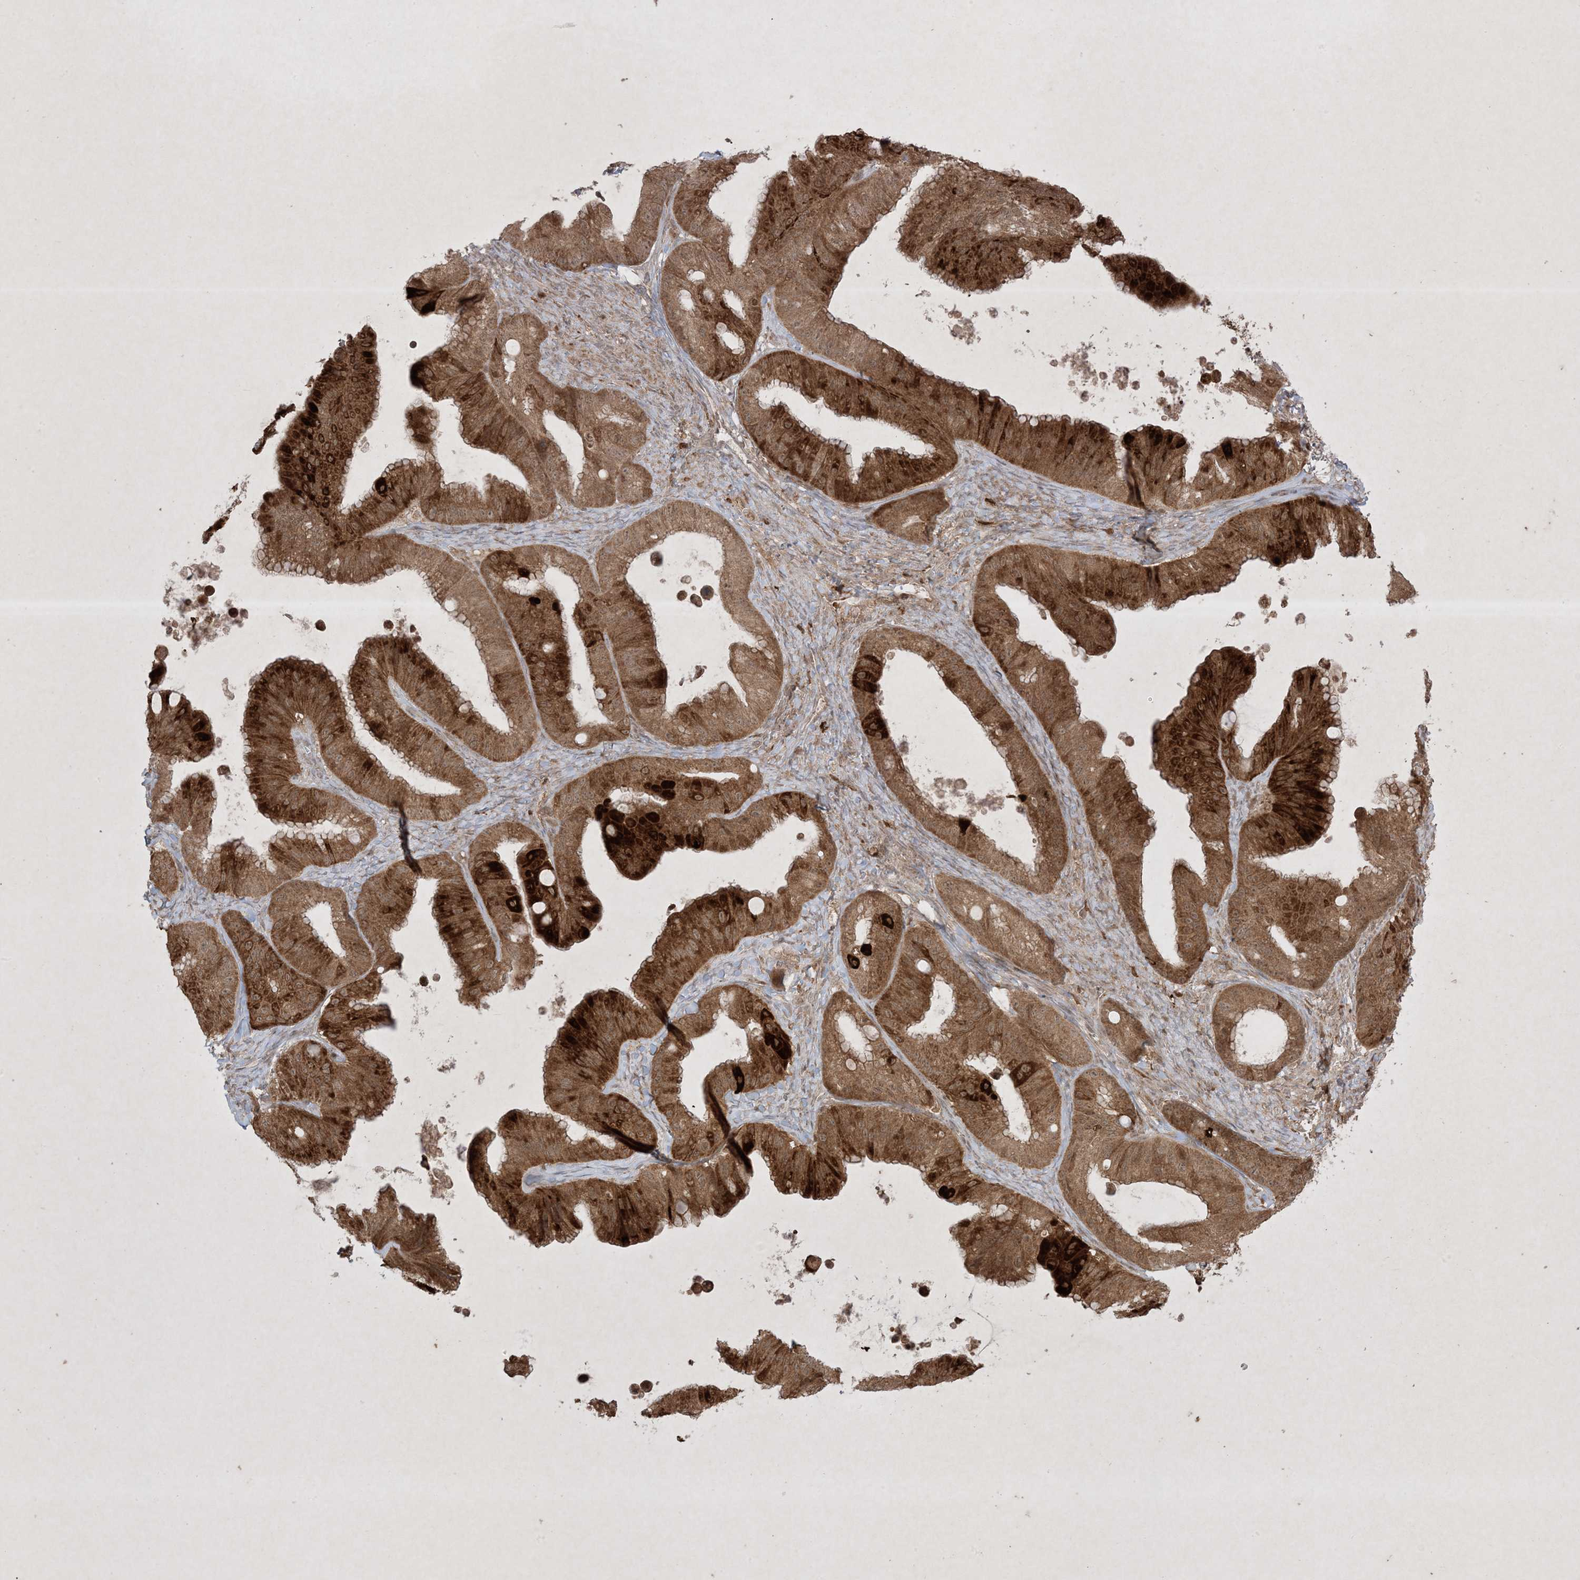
{"staining": {"intensity": "strong", "quantity": ">75%", "location": "cytoplasmic/membranous"}, "tissue": "ovarian cancer", "cell_type": "Tumor cells", "image_type": "cancer", "snomed": [{"axis": "morphology", "description": "Cystadenocarcinoma, mucinous, NOS"}, {"axis": "topography", "description": "Ovary"}], "caption": "Immunohistochemistry image of neoplastic tissue: human mucinous cystadenocarcinoma (ovarian) stained using immunohistochemistry (IHC) reveals high levels of strong protein expression localized specifically in the cytoplasmic/membranous of tumor cells, appearing as a cytoplasmic/membranous brown color.", "gene": "PTK6", "patient": {"sex": "female", "age": 71}}